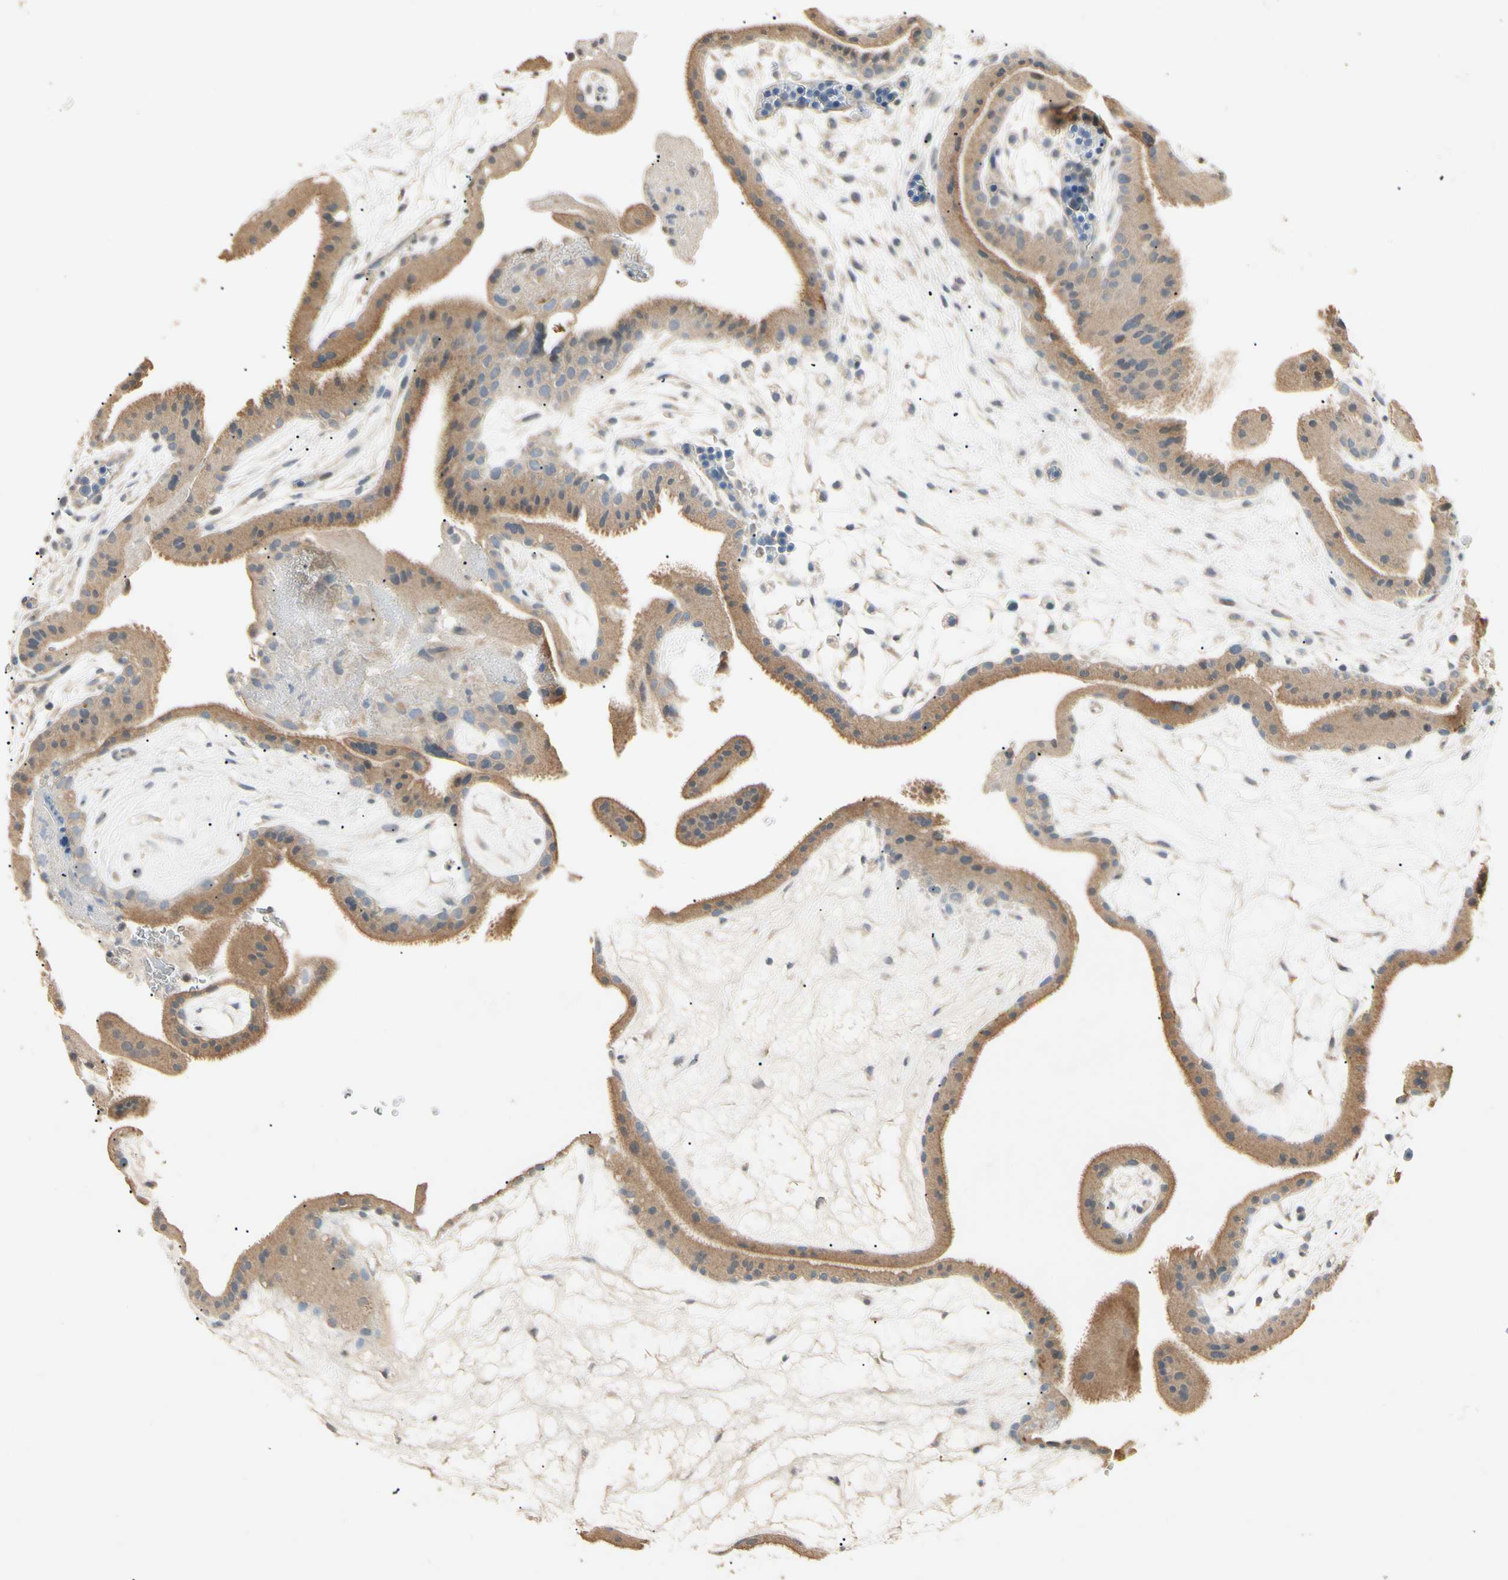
{"staining": {"intensity": "moderate", "quantity": ">75%", "location": "cytoplasmic/membranous"}, "tissue": "placenta", "cell_type": "Trophoblastic cells", "image_type": "normal", "snomed": [{"axis": "morphology", "description": "Normal tissue, NOS"}, {"axis": "topography", "description": "Placenta"}], "caption": "The immunohistochemical stain shows moderate cytoplasmic/membranous positivity in trophoblastic cells of benign placenta.", "gene": "GNE", "patient": {"sex": "female", "age": 19}}